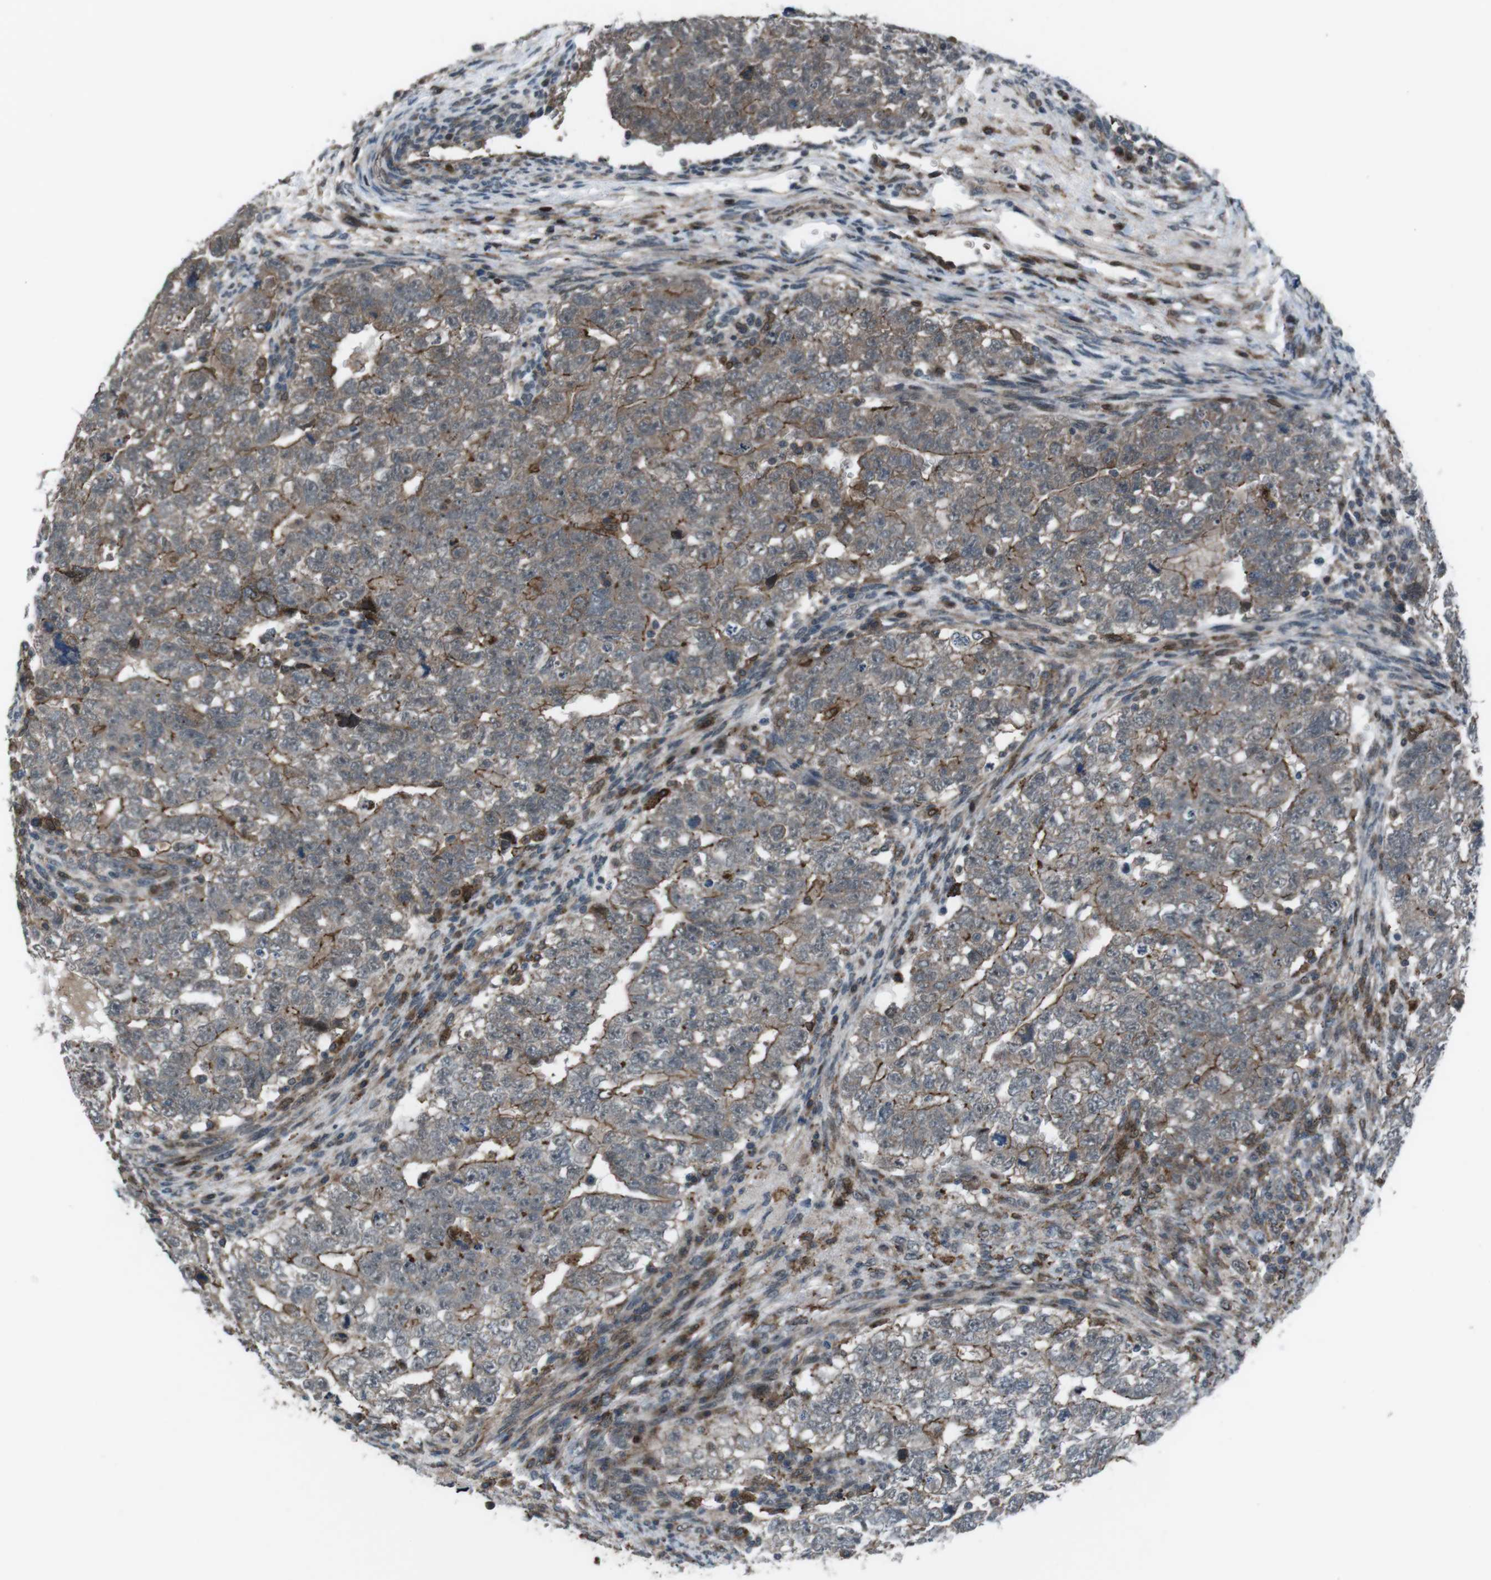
{"staining": {"intensity": "moderate", "quantity": "25%-75%", "location": "cytoplasmic/membranous"}, "tissue": "testis cancer", "cell_type": "Tumor cells", "image_type": "cancer", "snomed": [{"axis": "morphology", "description": "Seminoma, NOS"}, {"axis": "morphology", "description": "Carcinoma, Embryonal, NOS"}, {"axis": "topography", "description": "Testis"}], "caption": "Embryonal carcinoma (testis) stained with DAB immunohistochemistry demonstrates medium levels of moderate cytoplasmic/membranous staining in approximately 25%-75% of tumor cells.", "gene": "GDF10", "patient": {"sex": "male", "age": 38}}